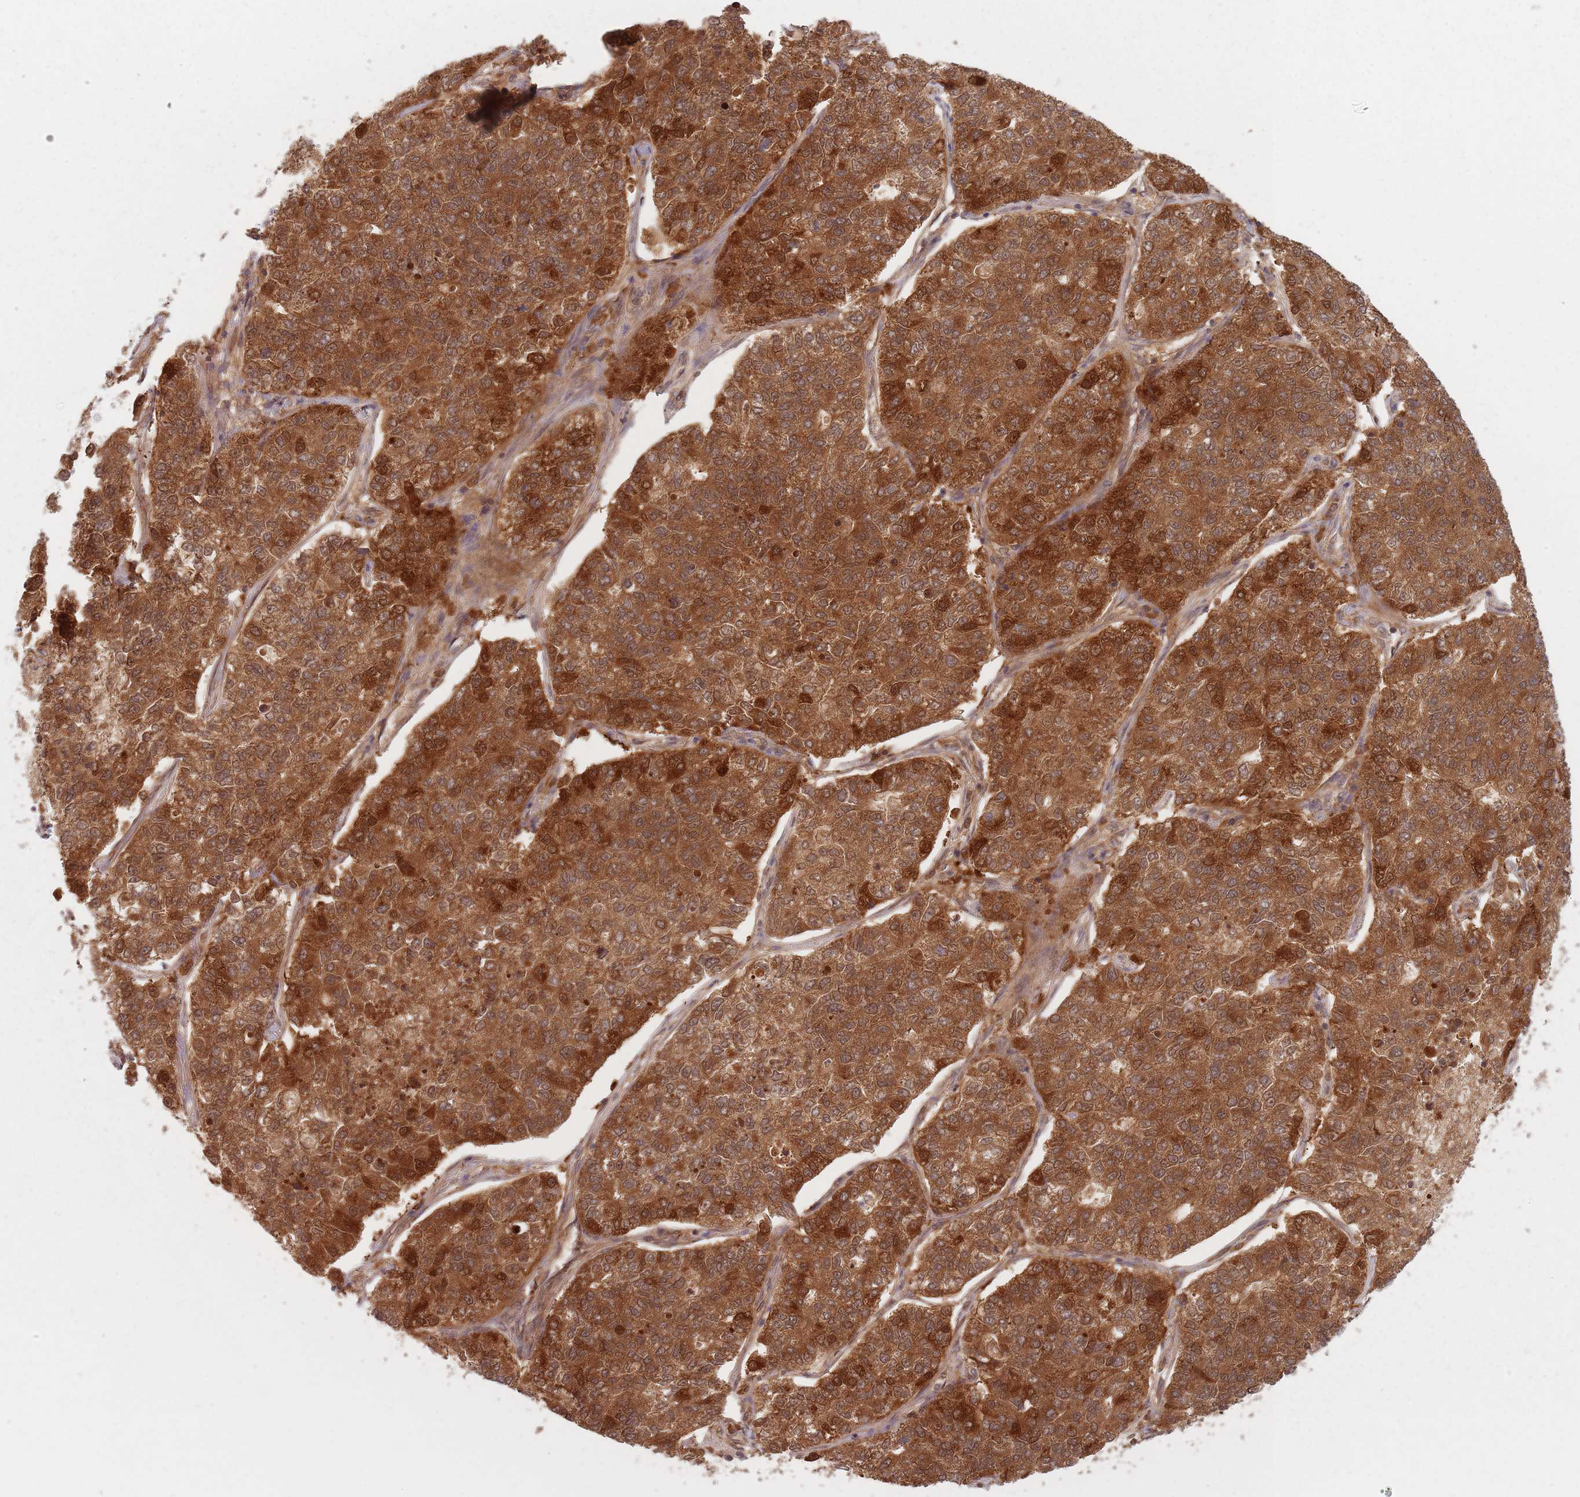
{"staining": {"intensity": "strong", "quantity": ">75%", "location": "cytoplasmic/membranous,nuclear"}, "tissue": "lung cancer", "cell_type": "Tumor cells", "image_type": "cancer", "snomed": [{"axis": "morphology", "description": "Adenocarcinoma, NOS"}, {"axis": "topography", "description": "Lung"}], "caption": "Immunohistochemical staining of adenocarcinoma (lung) demonstrates high levels of strong cytoplasmic/membranous and nuclear protein staining in about >75% of tumor cells.", "gene": "NAXE", "patient": {"sex": "male", "age": 49}}